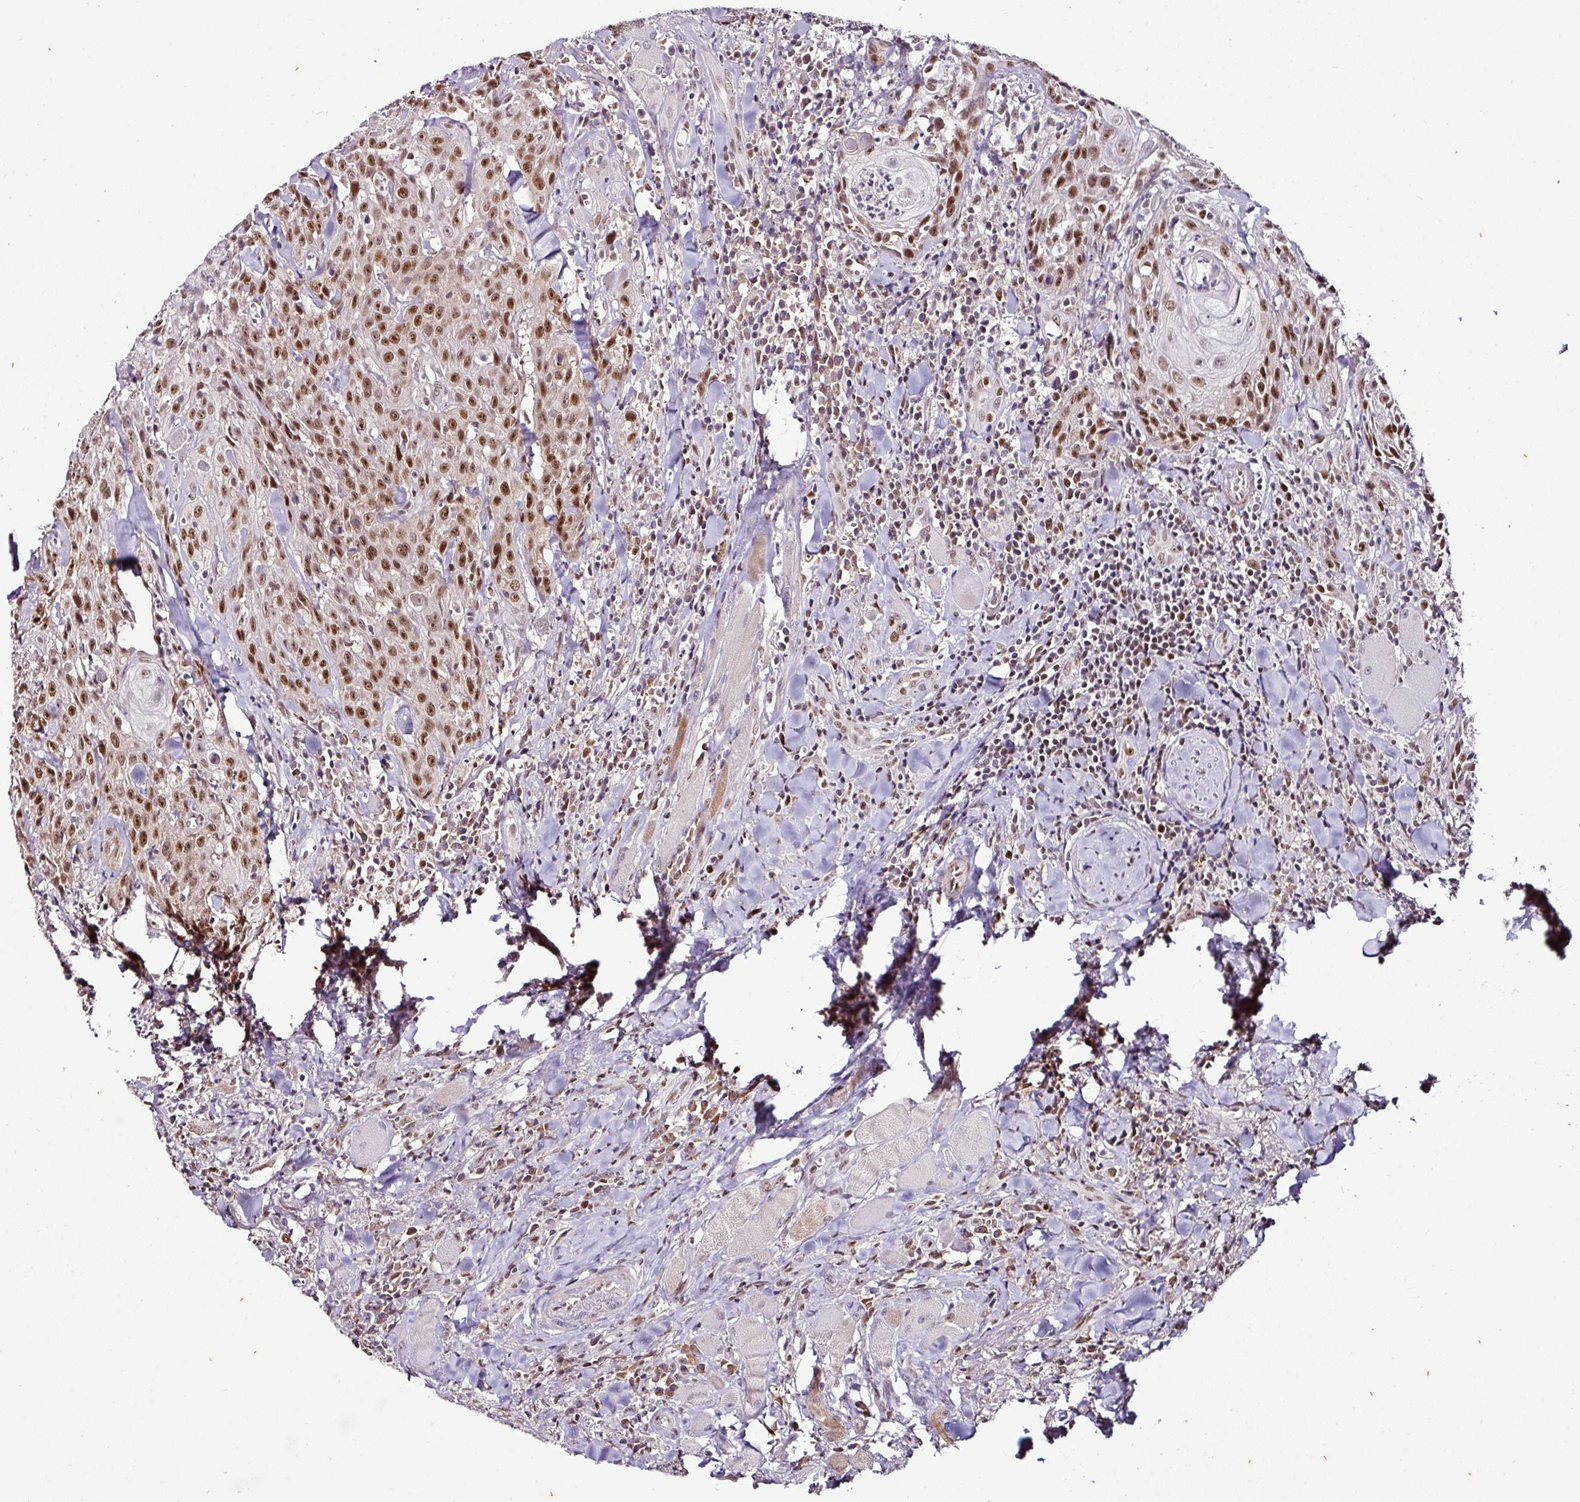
{"staining": {"intensity": "moderate", "quantity": ">75%", "location": "nuclear"}, "tissue": "head and neck cancer", "cell_type": "Tumor cells", "image_type": "cancer", "snomed": [{"axis": "morphology", "description": "Normal tissue, NOS"}, {"axis": "morphology", "description": "Squamous cell carcinoma, NOS"}, {"axis": "topography", "description": "Oral tissue"}, {"axis": "topography", "description": "Head-Neck"}], "caption": "Protein analysis of head and neck cancer tissue exhibits moderate nuclear positivity in about >75% of tumor cells. The staining was performed using DAB (3,3'-diaminobenzidine), with brown indicating positive protein expression. Nuclei are stained blue with hematoxylin.", "gene": "KLF16", "patient": {"sex": "female", "age": 70}}